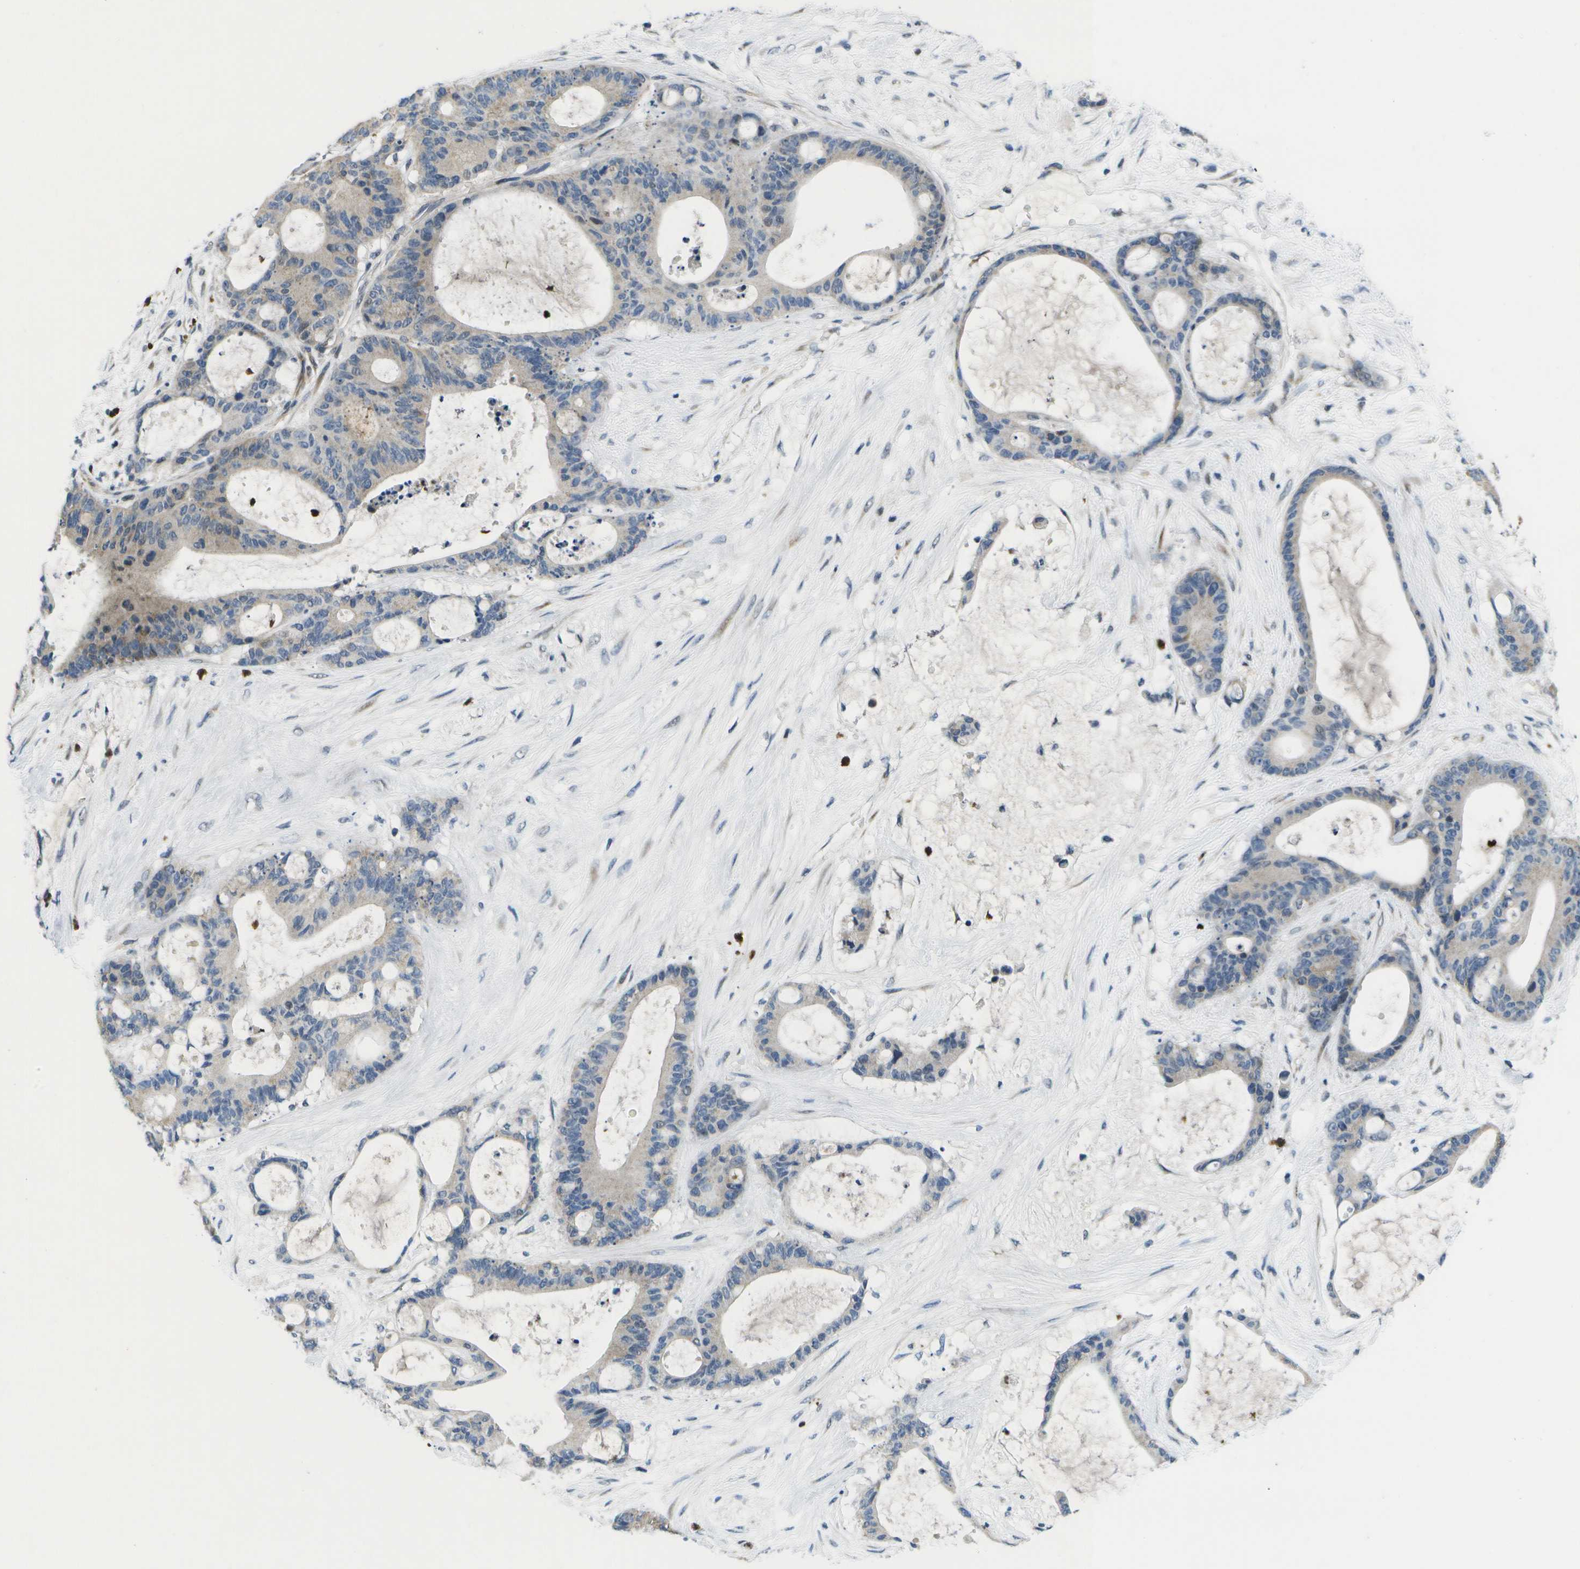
{"staining": {"intensity": "negative", "quantity": "none", "location": "none"}, "tissue": "liver cancer", "cell_type": "Tumor cells", "image_type": "cancer", "snomed": [{"axis": "morphology", "description": "Cholangiocarcinoma"}, {"axis": "topography", "description": "Liver"}], "caption": "An image of human cholangiocarcinoma (liver) is negative for staining in tumor cells.", "gene": "GALNT15", "patient": {"sex": "female", "age": 73}}